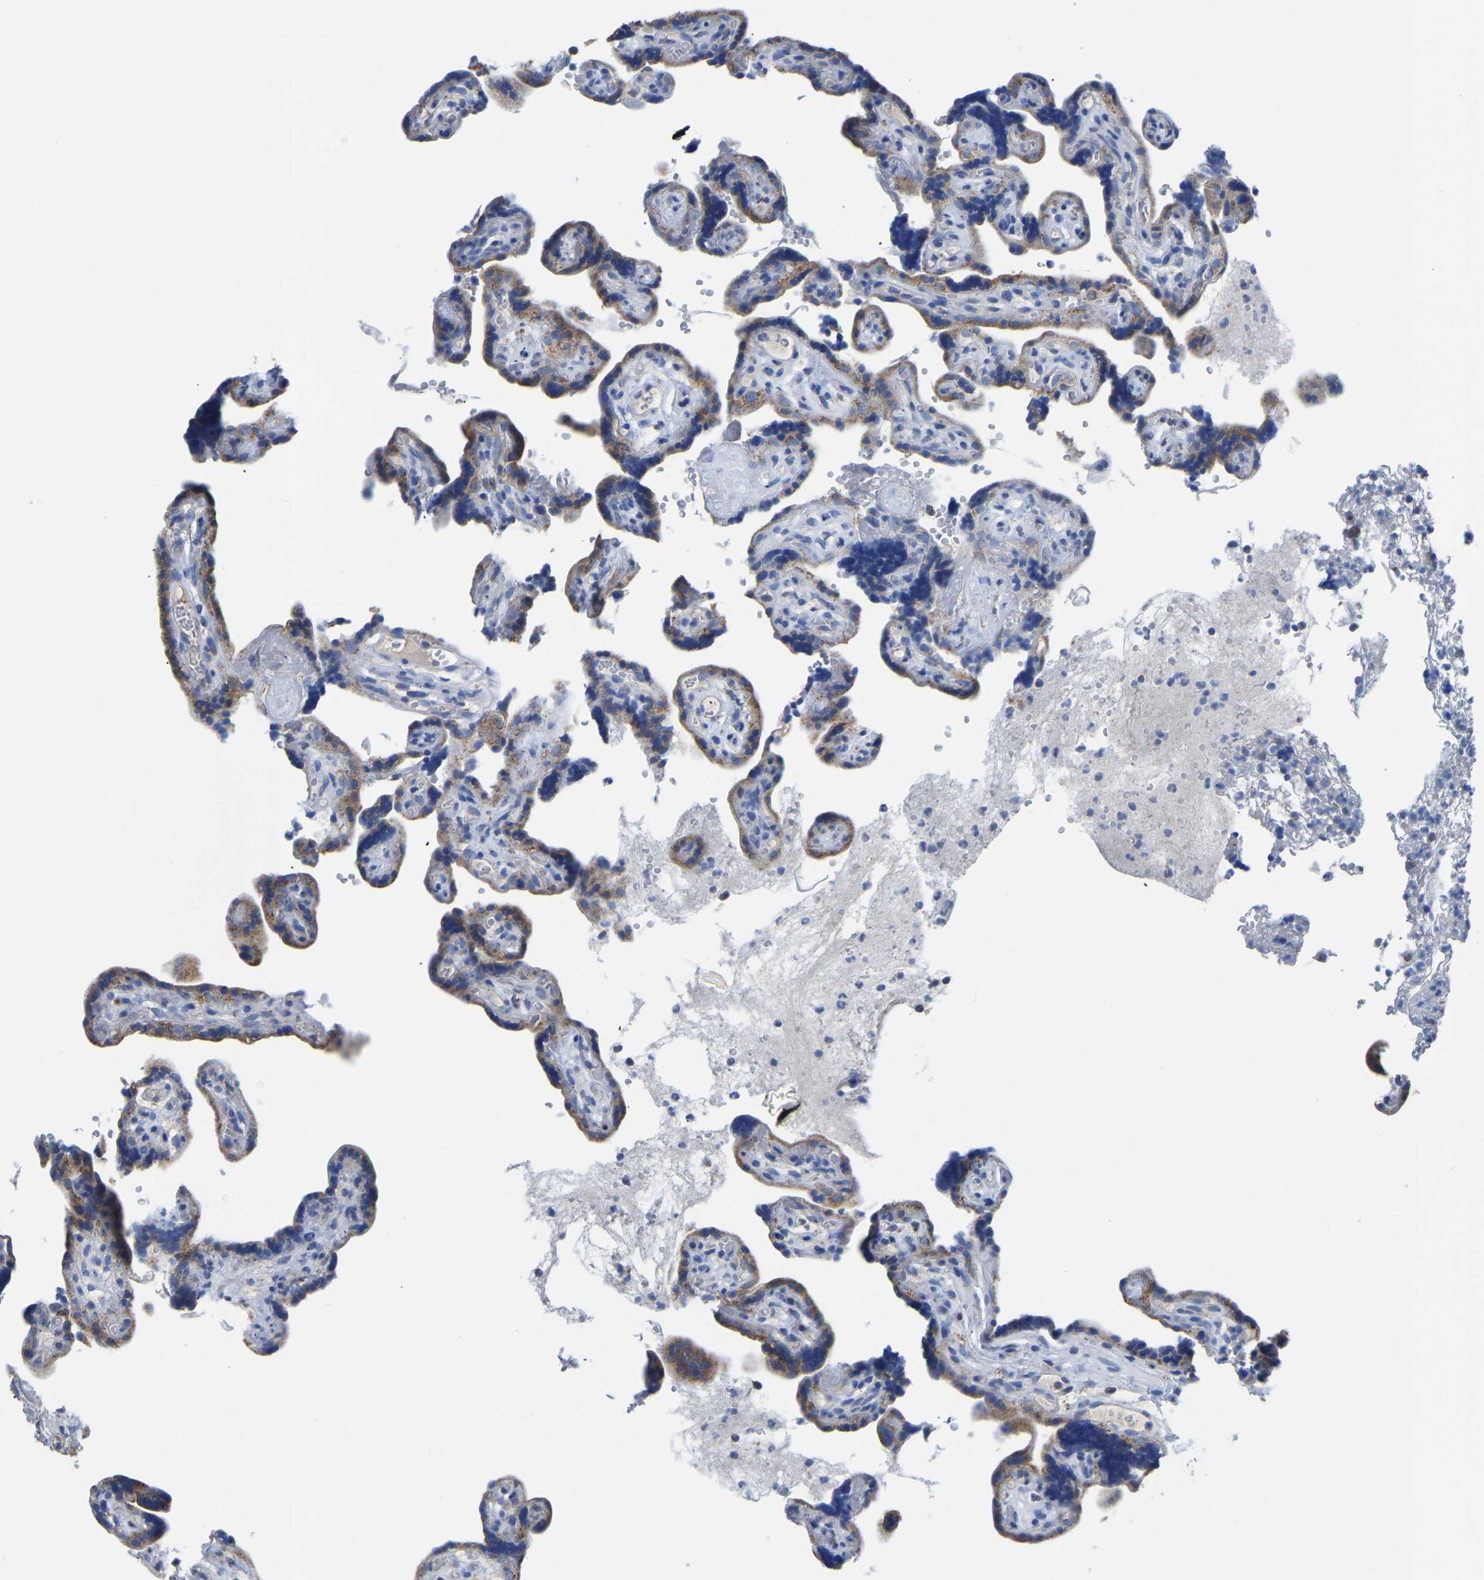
{"staining": {"intensity": "moderate", "quantity": "<25%", "location": "cytoplasmic/membranous"}, "tissue": "placenta", "cell_type": "Decidual cells", "image_type": "normal", "snomed": [{"axis": "morphology", "description": "Normal tissue, NOS"}, {"axis": "topography", "description": "Placenta"}], "caption": "This micrograph displays immunohistochemistry (IHC) staining of benign placenta, with low moderate cytoplasmic/membranous staining in approximately <25% of decidual cells.", "gene": "ETFA", "patient": {"sex": "female", "age": 30}}